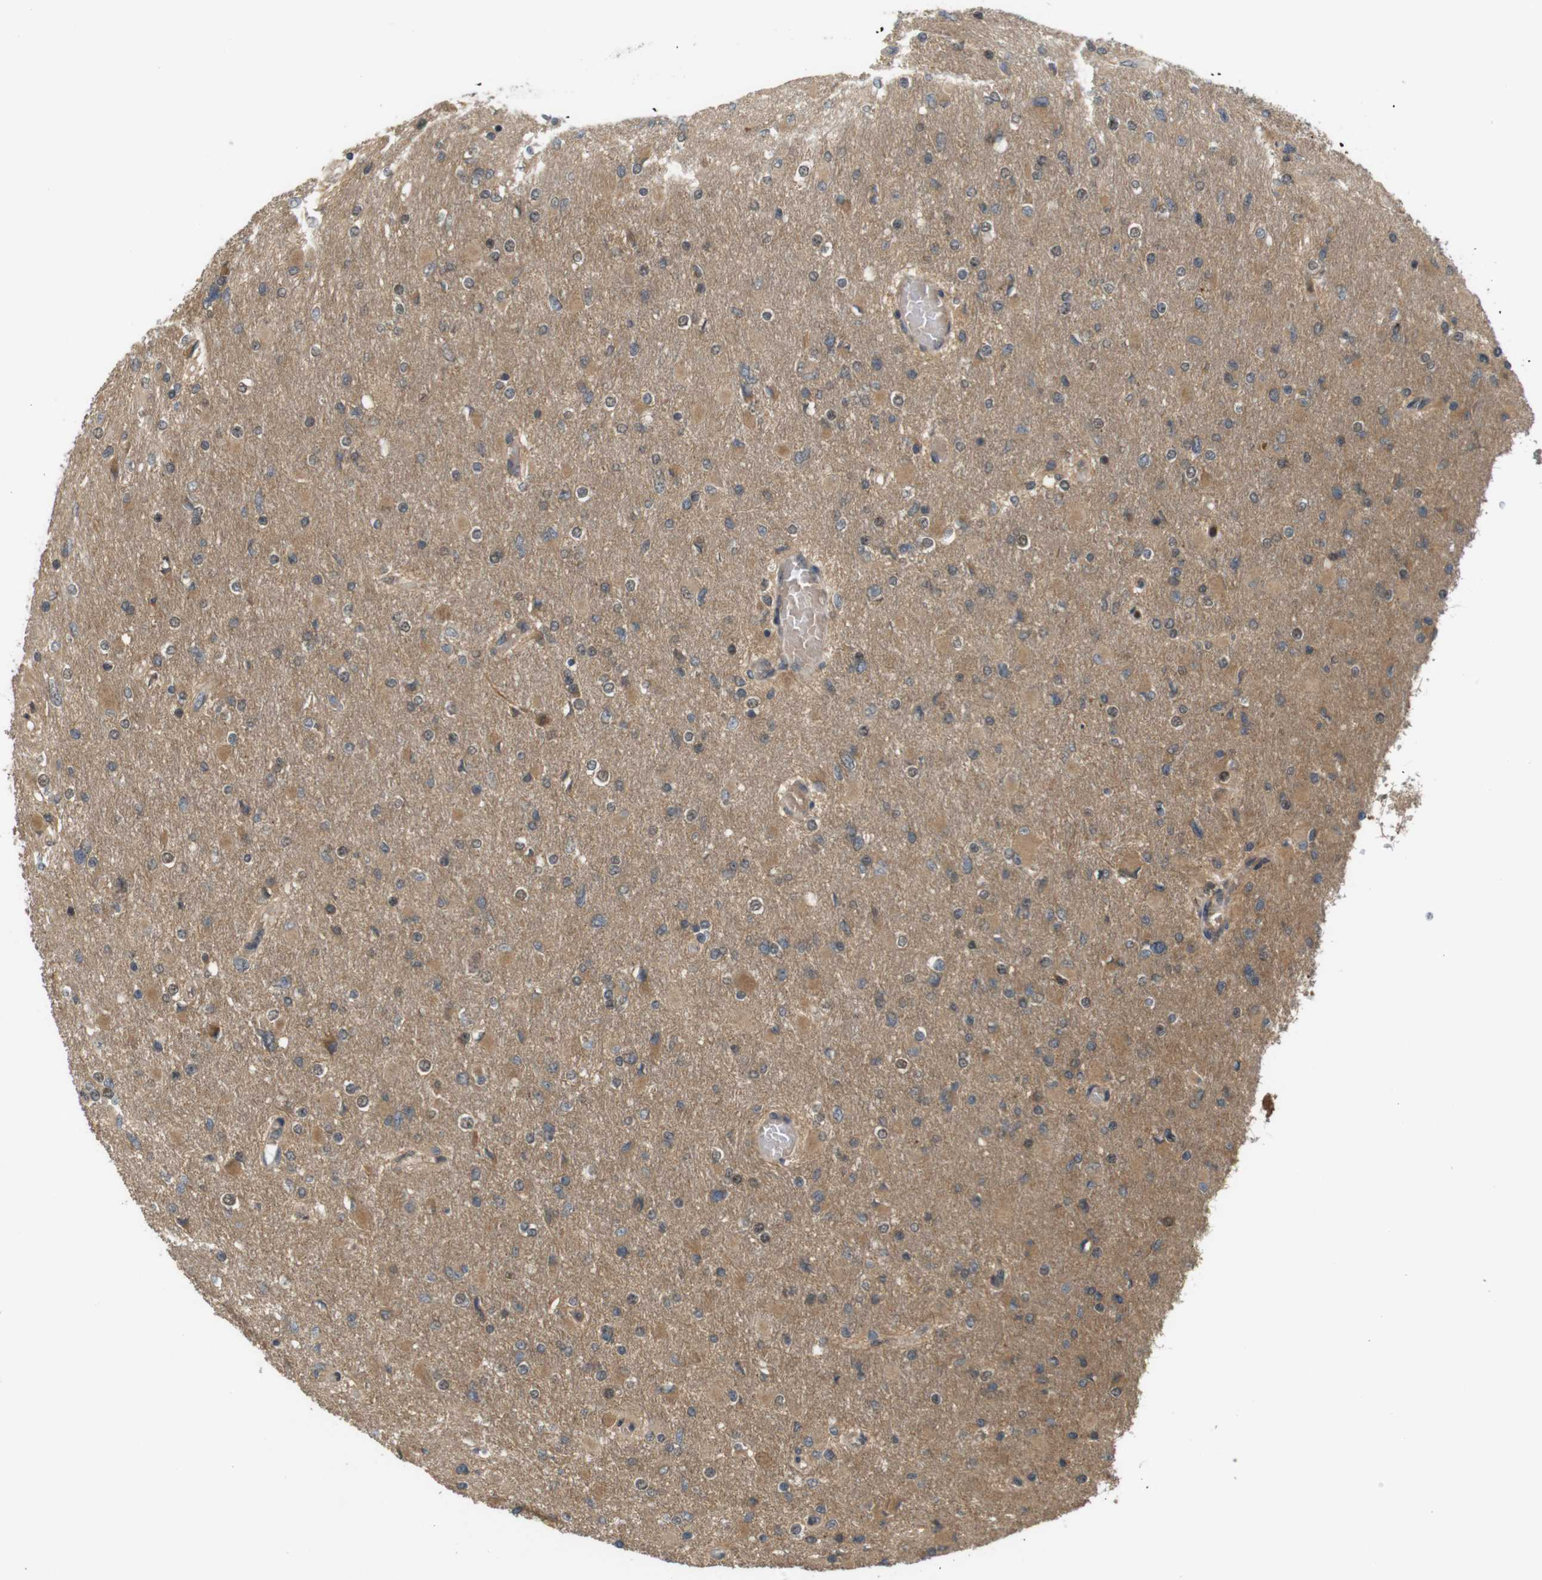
{"staining": {"intensity": "moderate", "quantity": "25%-75%", "location": "cytoplasmic/membranous"}, "tissue": "glioma", "cell_type": "Tumor cells", "image_type": "cancer", "snomed": [{"axis": "morphology", "description": "Glioma, malignant, High grade"}, {"axis": "topography", "description": "Cerebral cortex"}], "caption": "The immunohistochemical stain shows moderate cytoplasmic/membranous positivity in tumor cells of malignant glioma (high-grade) tissue.", "gene": "NFKBIE", "patient": {"sex": "female", "age": 36}}